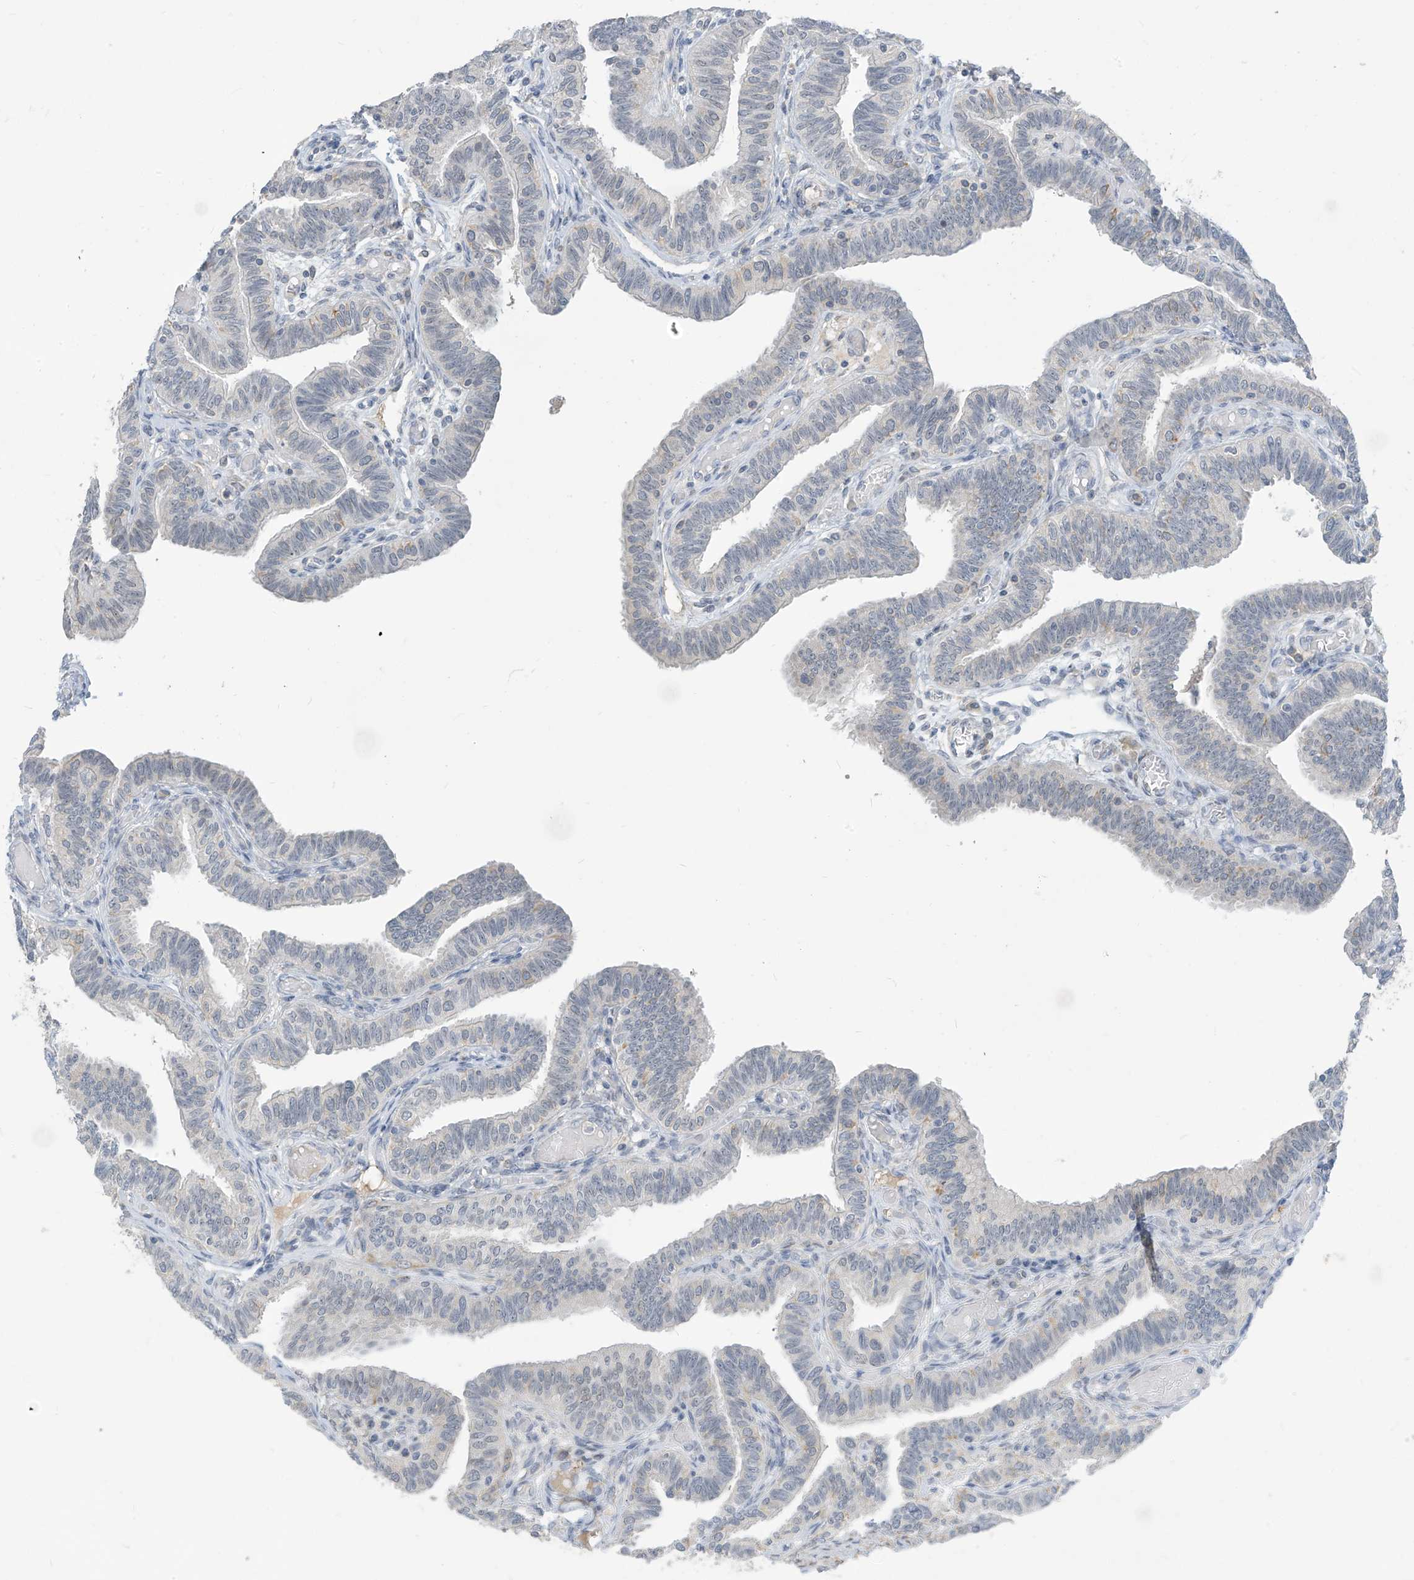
{"staining": {"intensity": "negative", "quantity": "none", "location": "none"}, "tissue": "fallopian tube", "cell_type": "Glandular cells", "image_type": "normal", "snomed": [{"axis": "morphology", "description": "Normal tissue, NOS"}, {"axis": "topography", "description": "Fallopian tube"}], "caption": "This is an immunohistochemistry (IHC) photomicrograph of unremarkable human fallopian tube. There is no staining in glandular cells.", "gene": "METAP1D", "patient": {"sex": "female", "age": 39}}